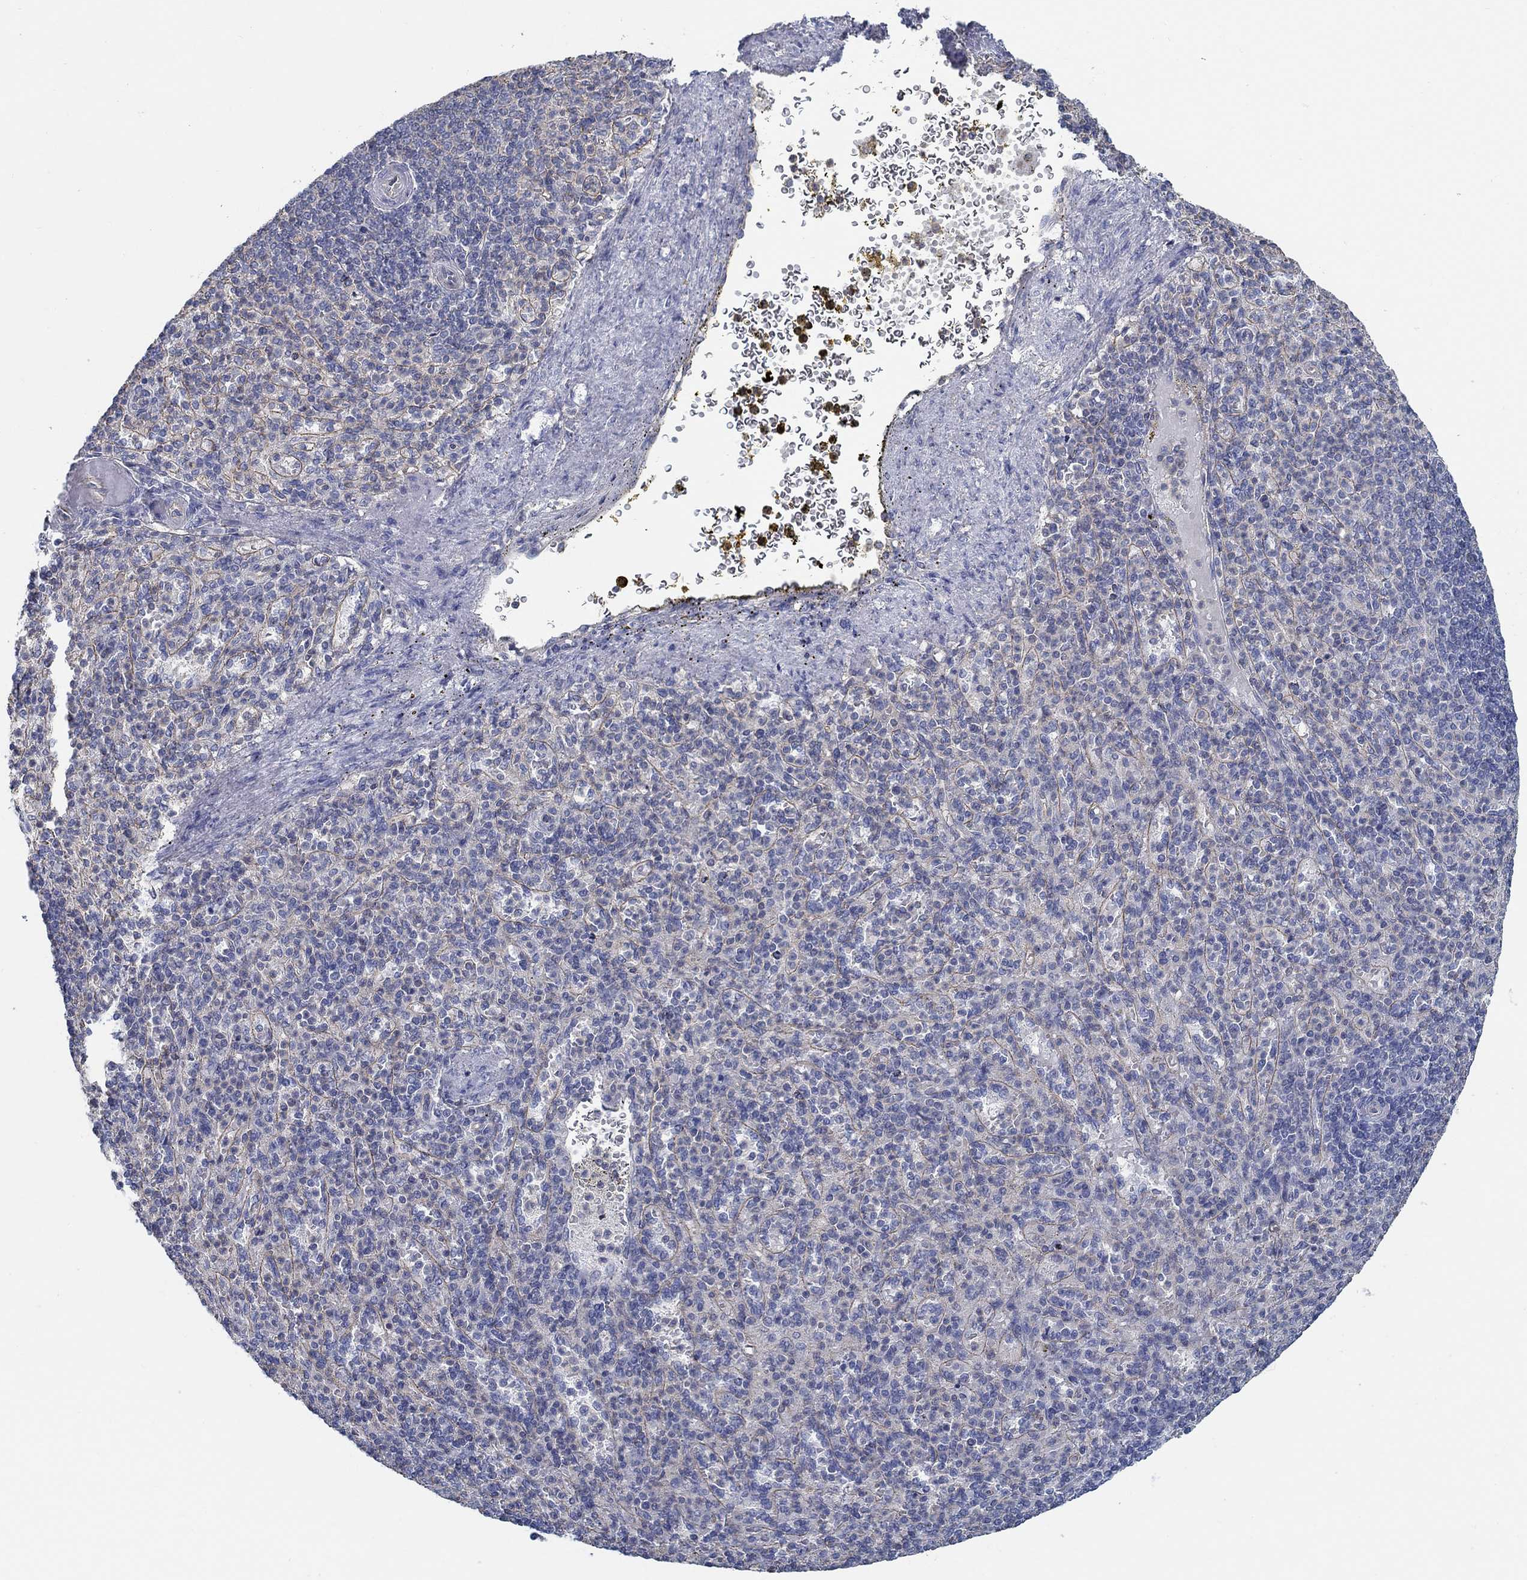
{"staining": {"intensity": "negative", "quantity": "none", "location": "none"}, "tissue": "spleen", "cell_type": "Cells in red pulp", "image_type": "normal", "snomed": [{"axis": "morphology", "description": "Normal tissue, NOS"}, {"axis": "topography", "description": "Spleen"}], "caption": "Immunohistochemical staining of normal human spleen reveals no significant positivity in cells in red pulp.", "gene": "BBOF1", "patient": {"sex": "female", "age": 74}}